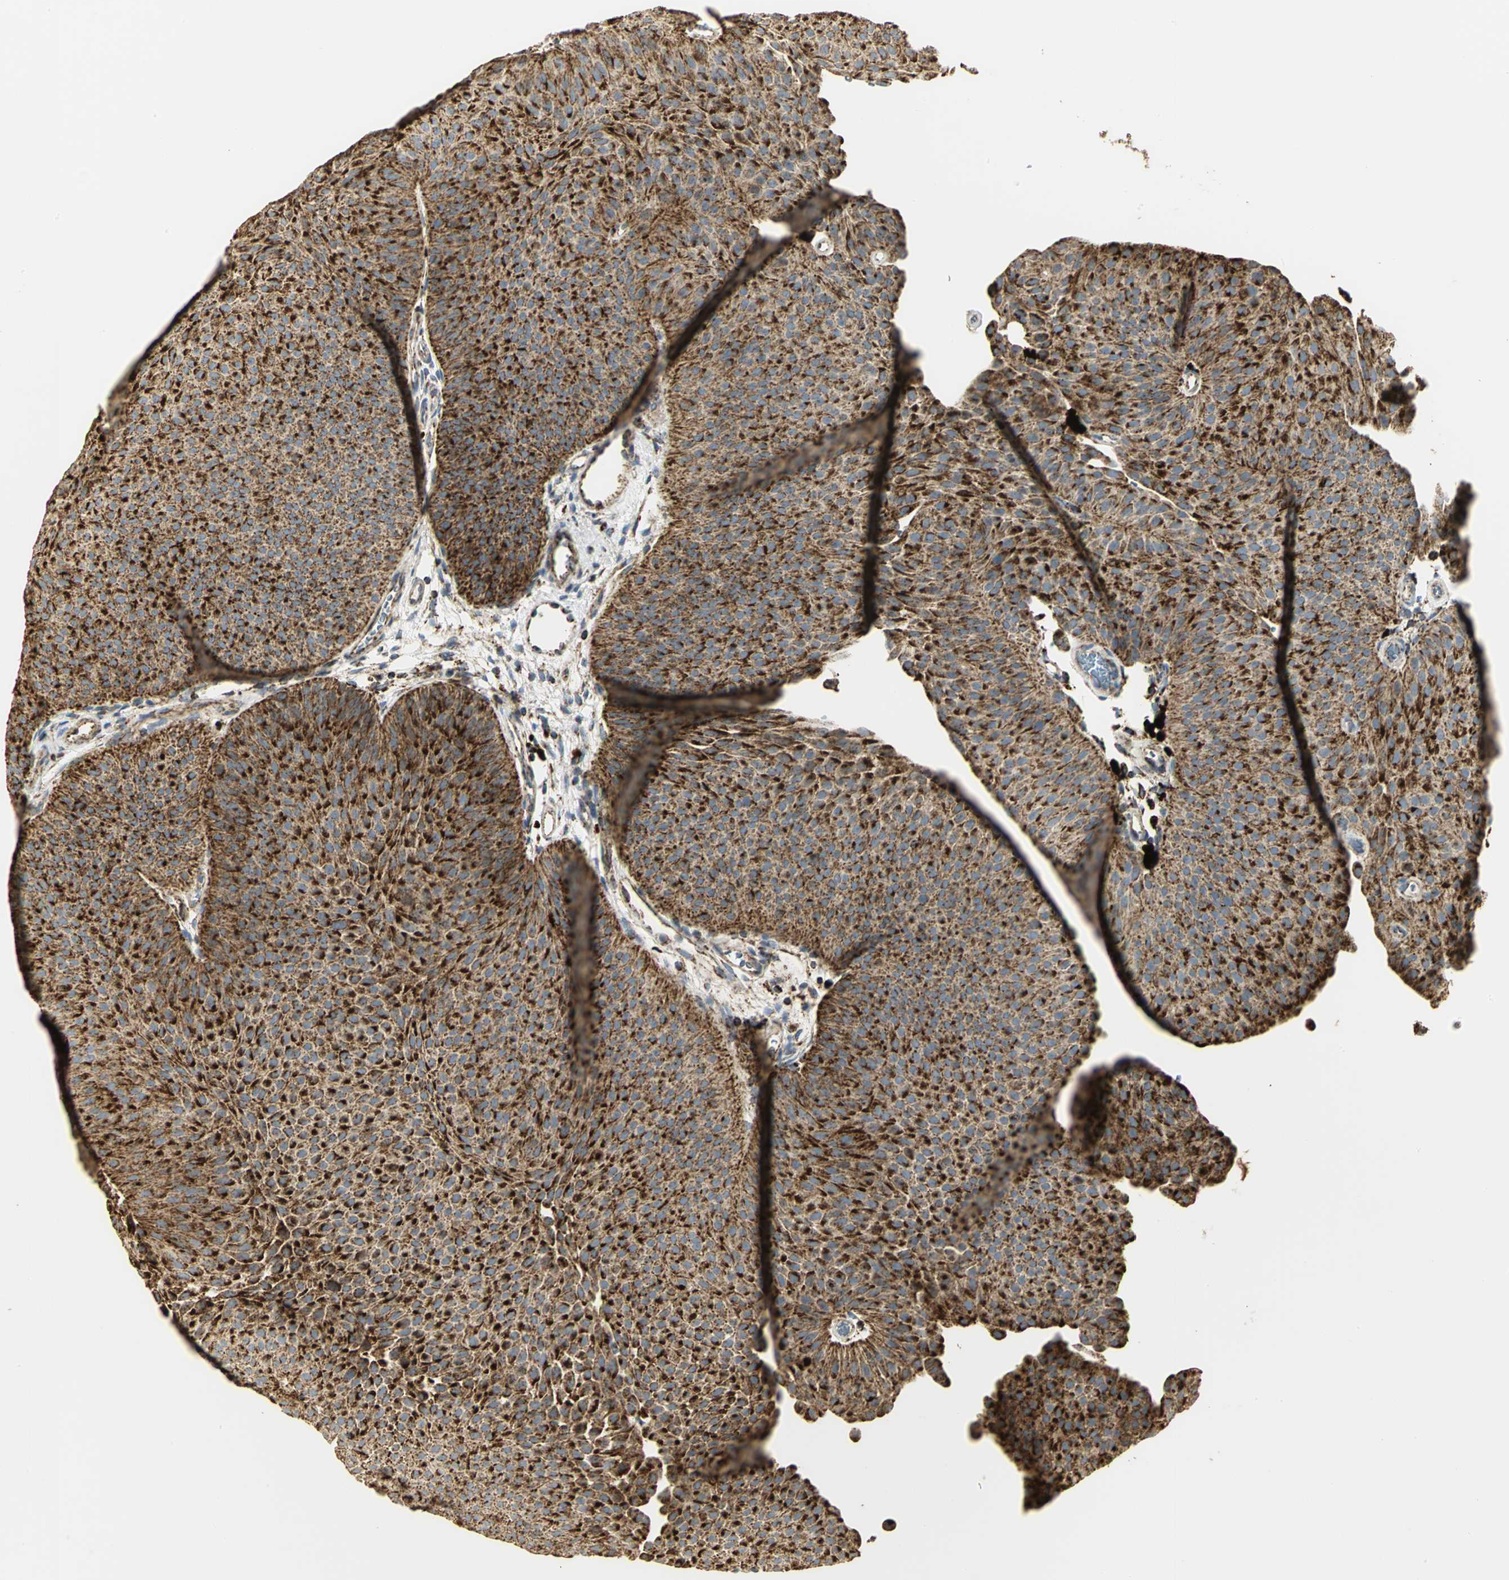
{"staining": {"intensity": "strong", "quantity": ">75%", "location": "cytoplasmic/membranous"}, "tissue": "urothelial cancer", "cell_type": "Tumor cells", "image_type": "cancer", "snomed": [{"axis": "morphology", "description": "Urothelial carcinoma, Low grade"}, {"axis": "topography", "description": "Urinary bladder"}], "caption": "Immunohistochemistry (IHC) of low-grade urothelial carcinoma demonstrates high levels of strong cytoplasmic/membranous expression in approximately >75% of tumor cells. (Stains: DAB (3,3'-diaminobenzidine) in brown, nuclei in blue, Microscopy: brightfield microscopy at high magnification).", "gene": "VDAC1", "patient": {"sex": "female", "age": 60}}